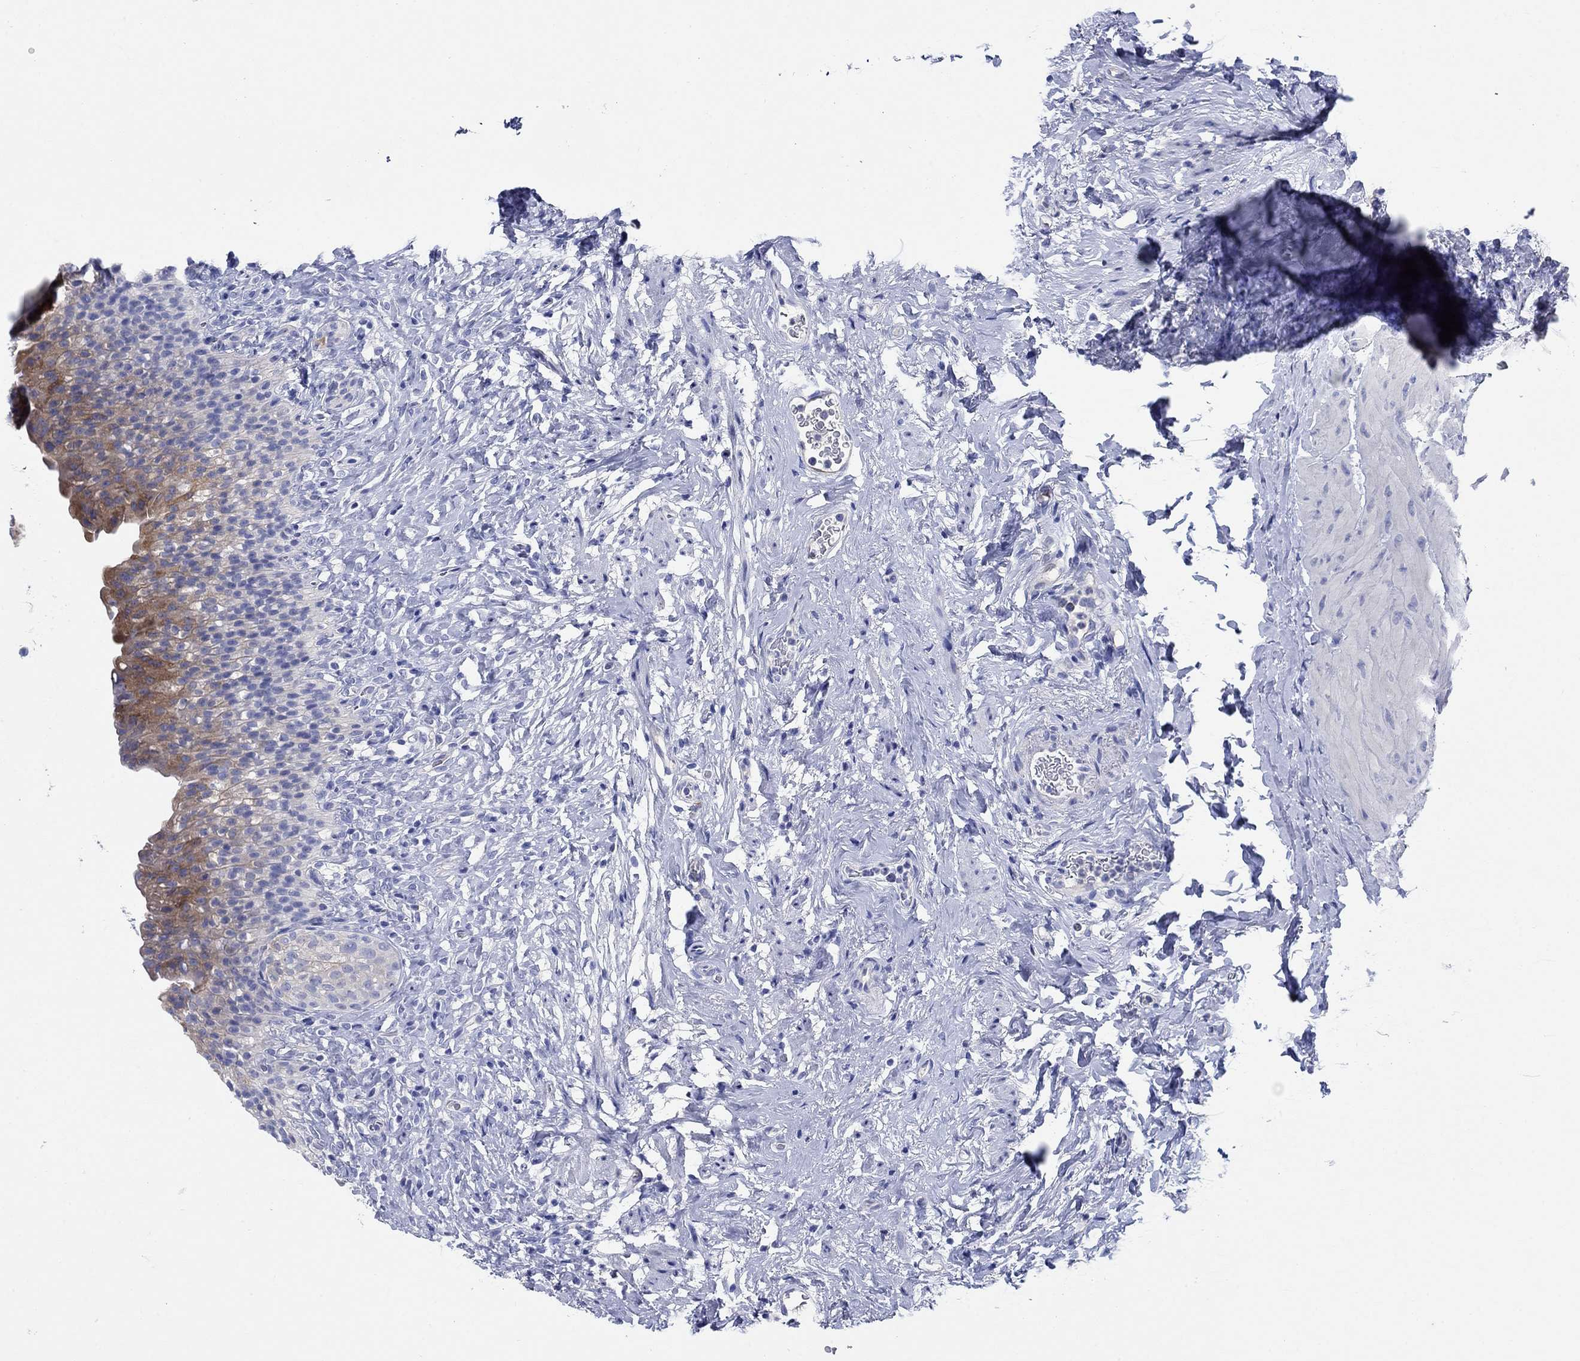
{"staining": {"intensity": "strong", "quantity": "<25%", "location": "cytoplasmic/membranous"}, "tissue": "urinary bladder", "cell_type": "Urothelial cells", "image_type": "normal", "snomed": [{"axis": "morphology", "description": "Normal tissue, NOS"}, {"axis": "topography", "description": "Urinary bladder"}], "caption": "Immunohistochemical staining of normal urinary bladder demonstrates <25% levels of strong cytoplasmic/membranous protein positivity in about <25% of urothelial cells.", "gene": "ENSG00000251537", "patient": {"sex": "male", "age": 76}}